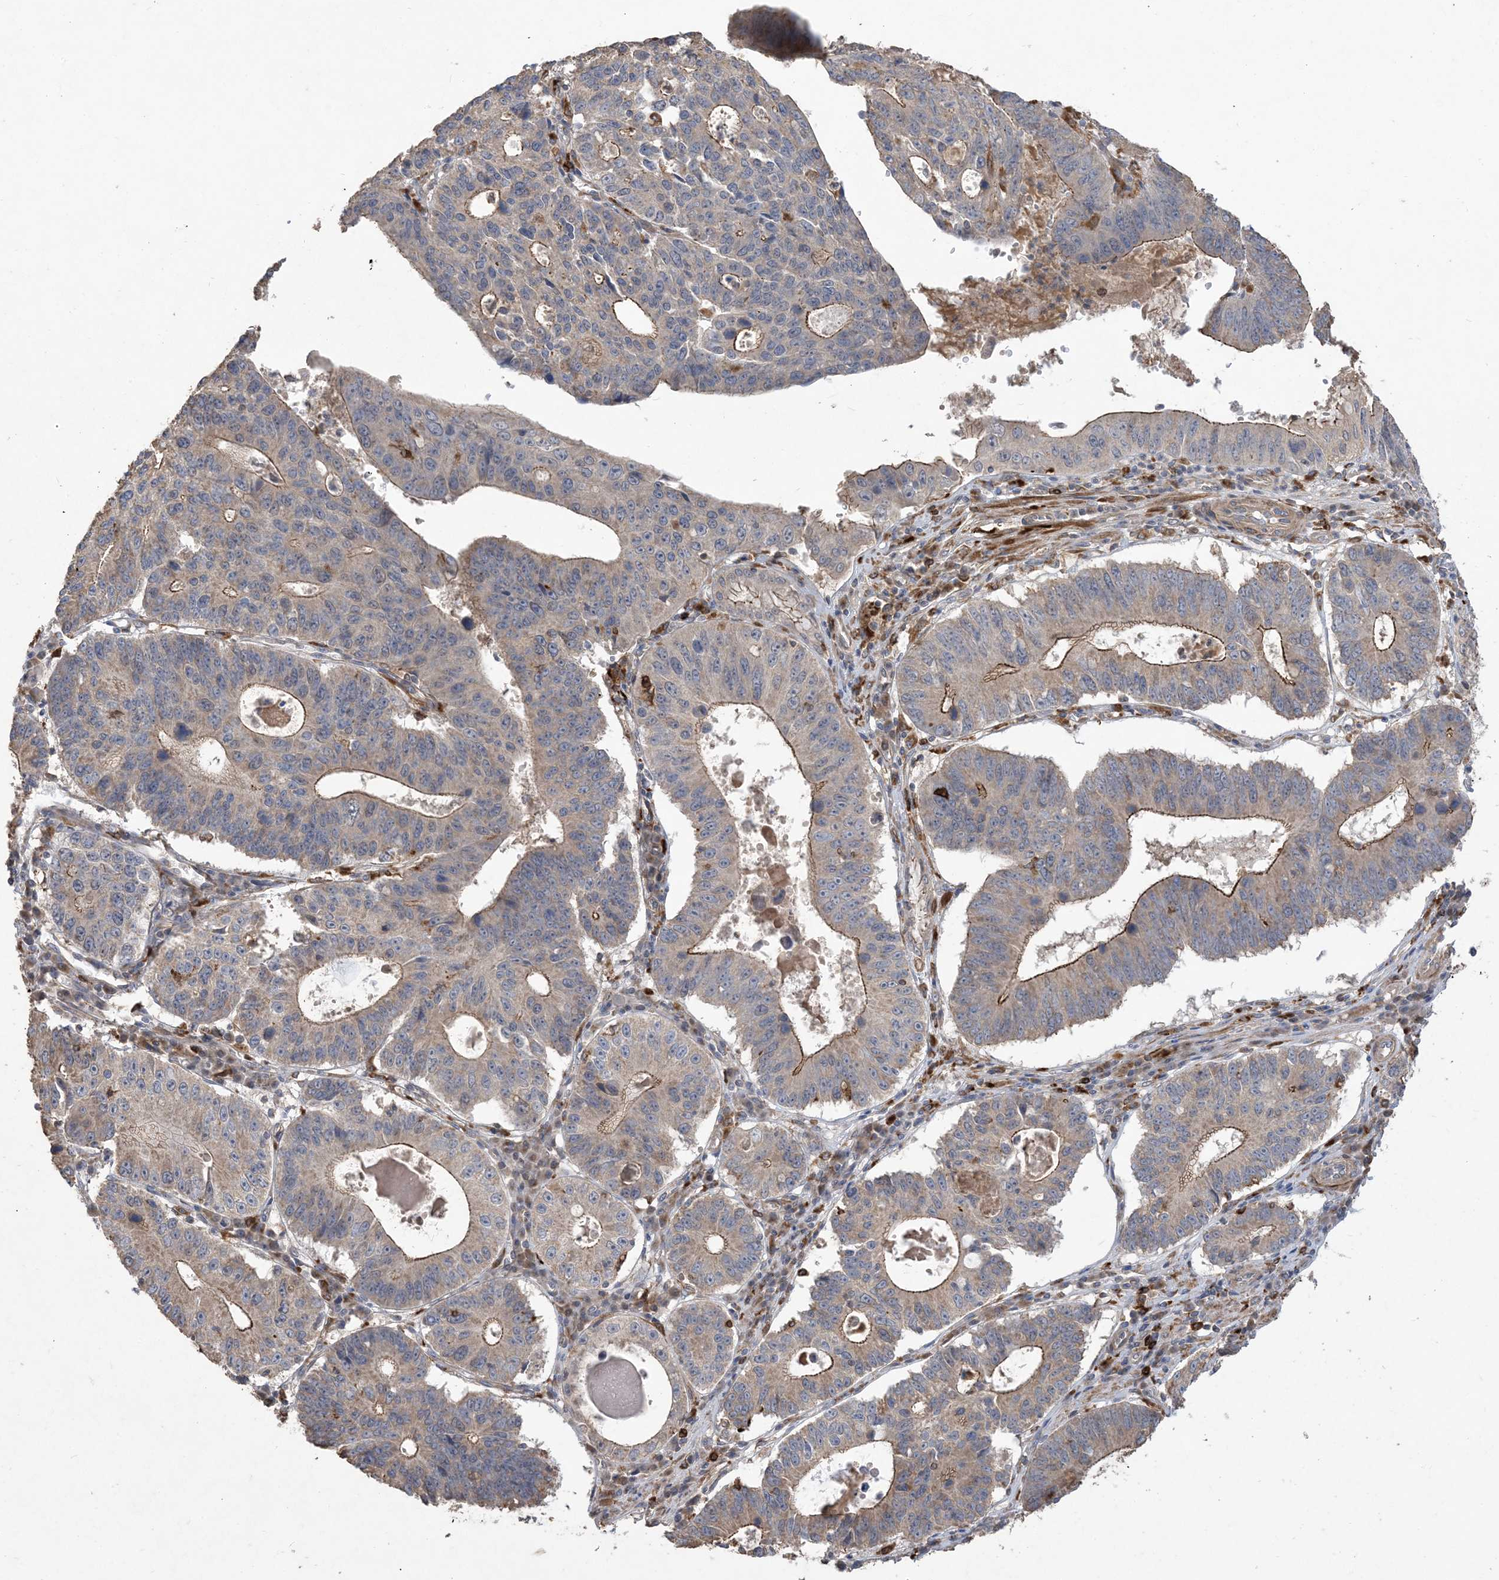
{"staining": {"intensity": "moderate", "quantity": "<25%", "location": "cytoplasmic/membranous"}, "tissue": "stomach cancer", "cell_type": "Tumor cells", "image_type": "cancer", "snomed": [{"axis": "morphology", "description": "Adenocarcinoma, NOS"}, {"axis": "topography", "description": "Stomach"}], "caption": "This is an image of IHC staining of stomach cancer (adenocarcinoma), which shows moderate positivity in the cytoplasmic/membranous of tumor cells.", "gene": "MASP2", "patient": {"sex": "male", "age": 59}}